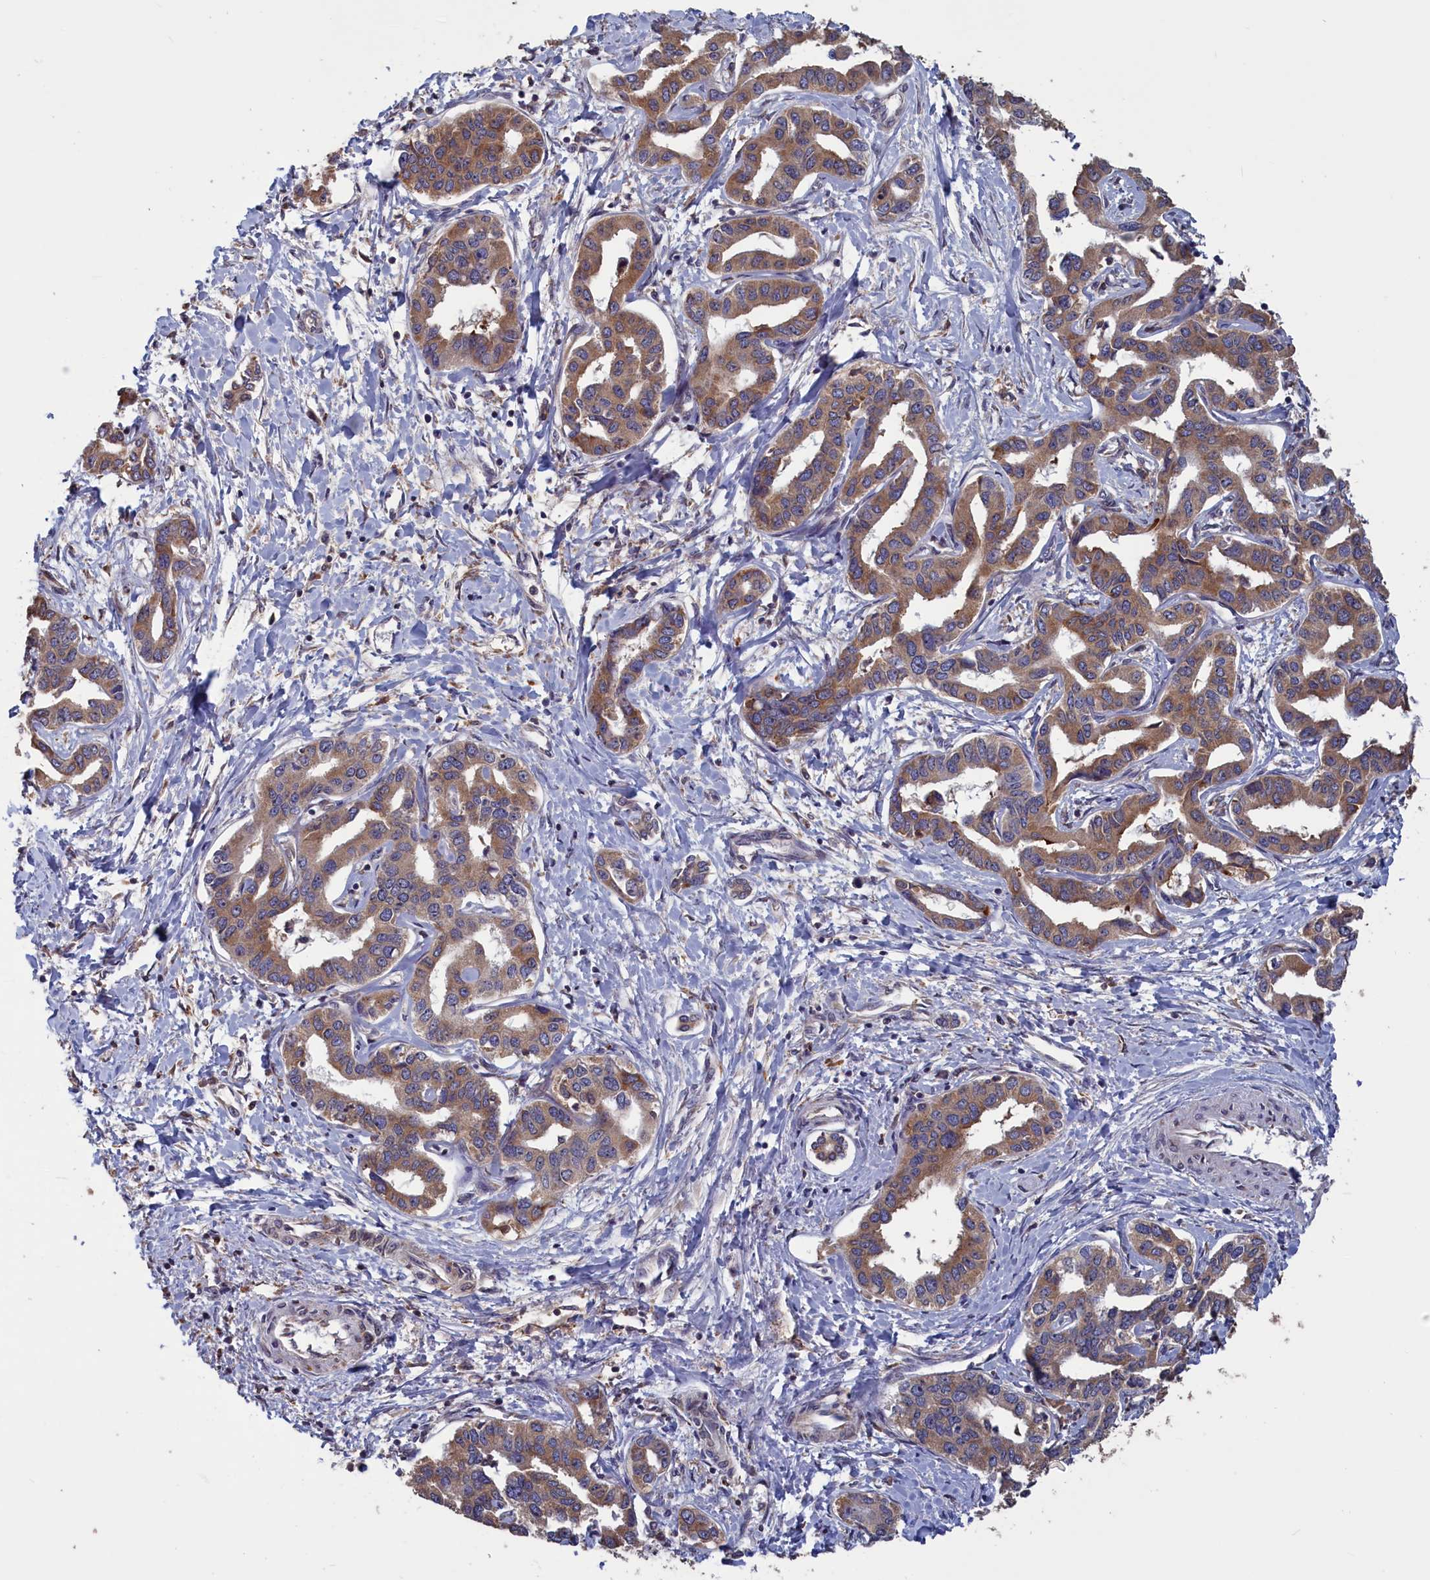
{"staining": {"intensity": "moderate", "quantity": ">75%", "location": "cytoplasmic/membranous"}, "tissue": "liver cancer", "cell_type": "Tumor cells", "image_type": "cancer", "snomed": [{"axis": "morphology", "description": "Cholangiocarcinoma"}, {"axis": "topography", "description": "Liver"}], "caption": "A micrograph of liver cancer stained for a protein shows moderate cytoplasmic/membranous brown staining in tumor cells.", "gene": "CACTIN", "patient": {"sex": "male", "age": 59}}